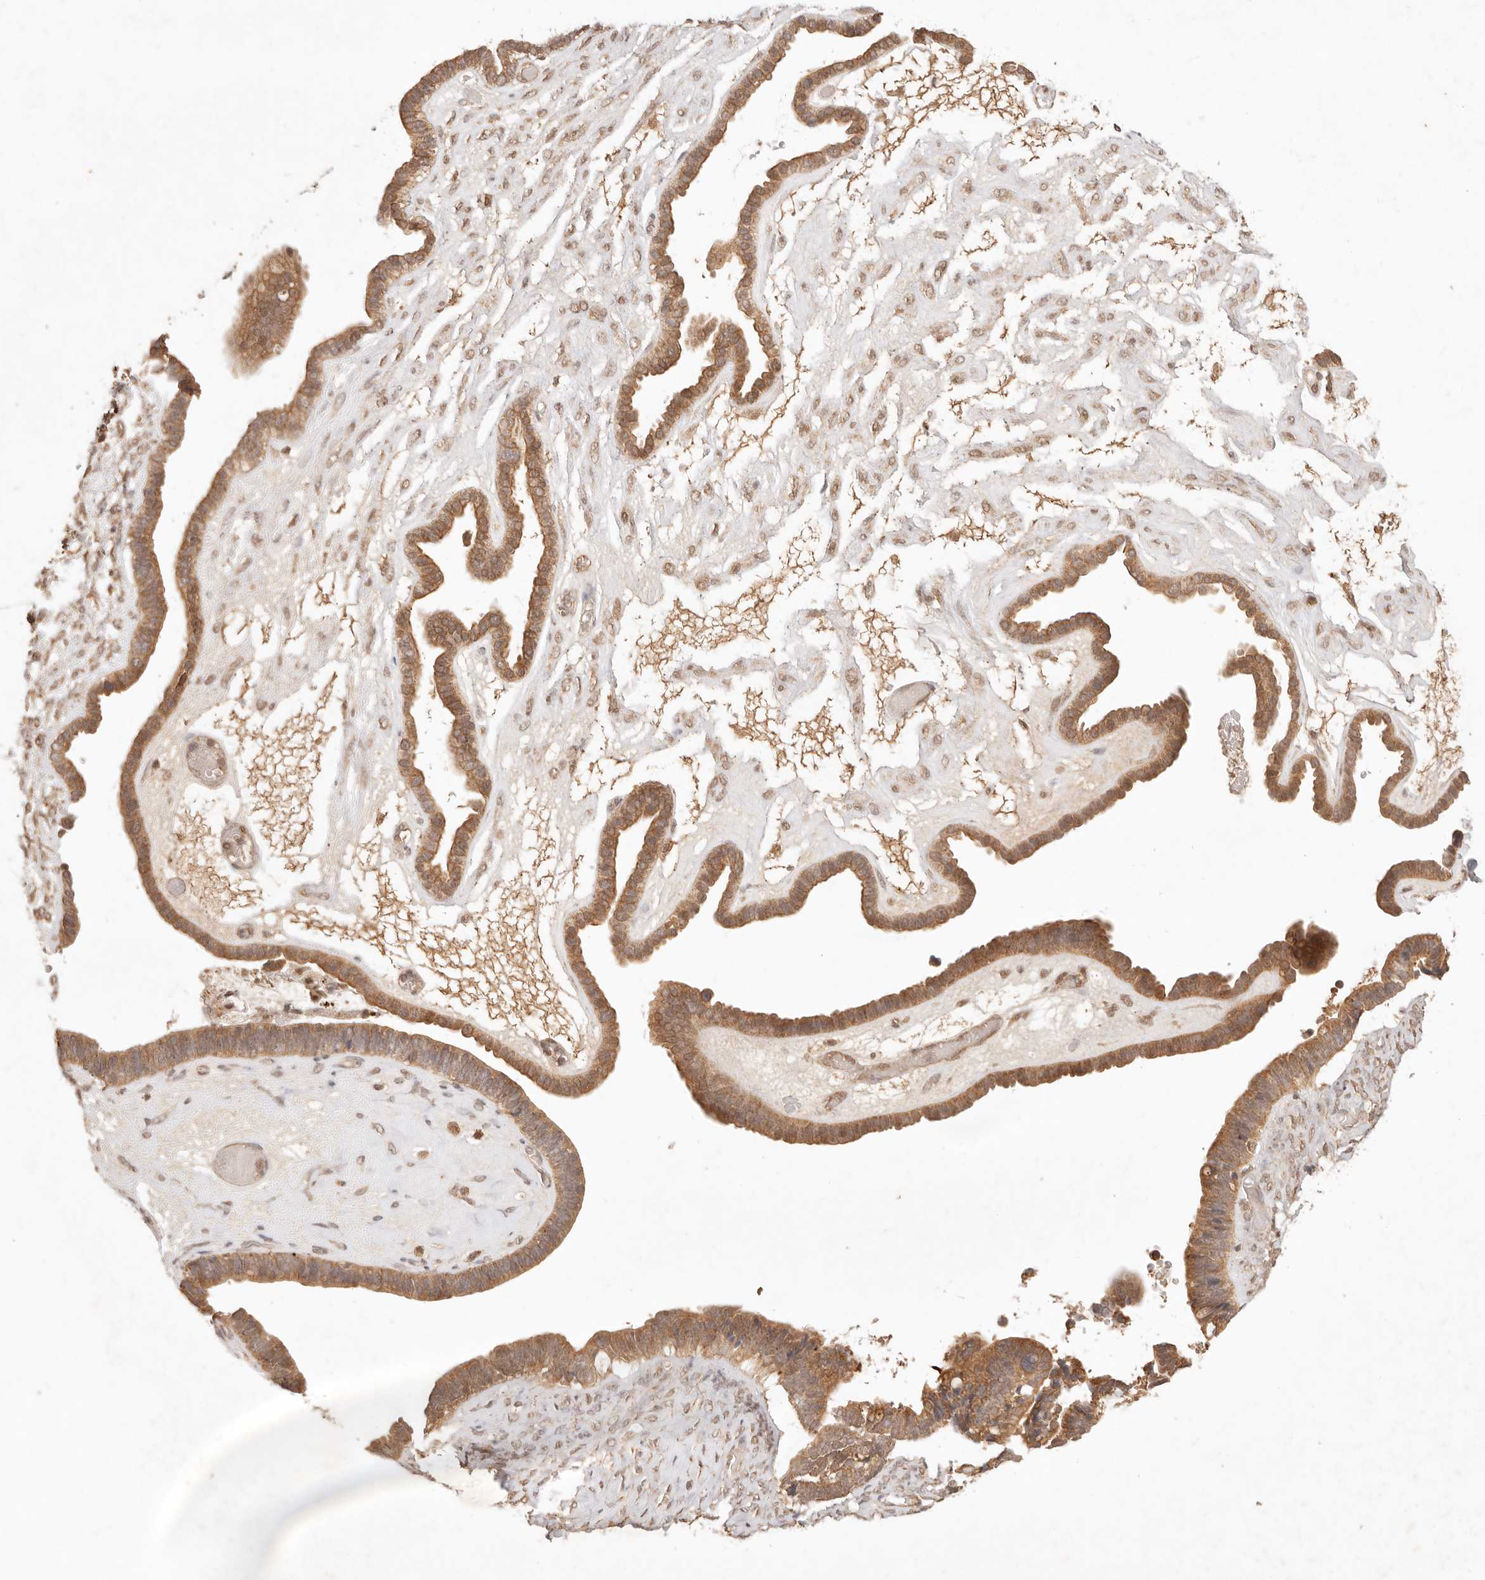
{"staining": {"intensity": "moderate", "quantity": ">75%", "location": "cytoplasmic/membranous"}, "tissue": "ovarian cancer", "cell_type": "Tumor cells", "image_type": "cancer", "snomed": [{"axis": "morphology", "description": "Cystadenocarcinoma, serous, NOS"}, {"axis": "topography", "description": "Ovary"}], "caption": "This is an image of IHC staining of ovarian cancer, which shows moderate positivity in the cytoplasmic/membranous of tumor cells.", "gene": "TRIM11", "patient": {"sex": "female", "age": 56}}